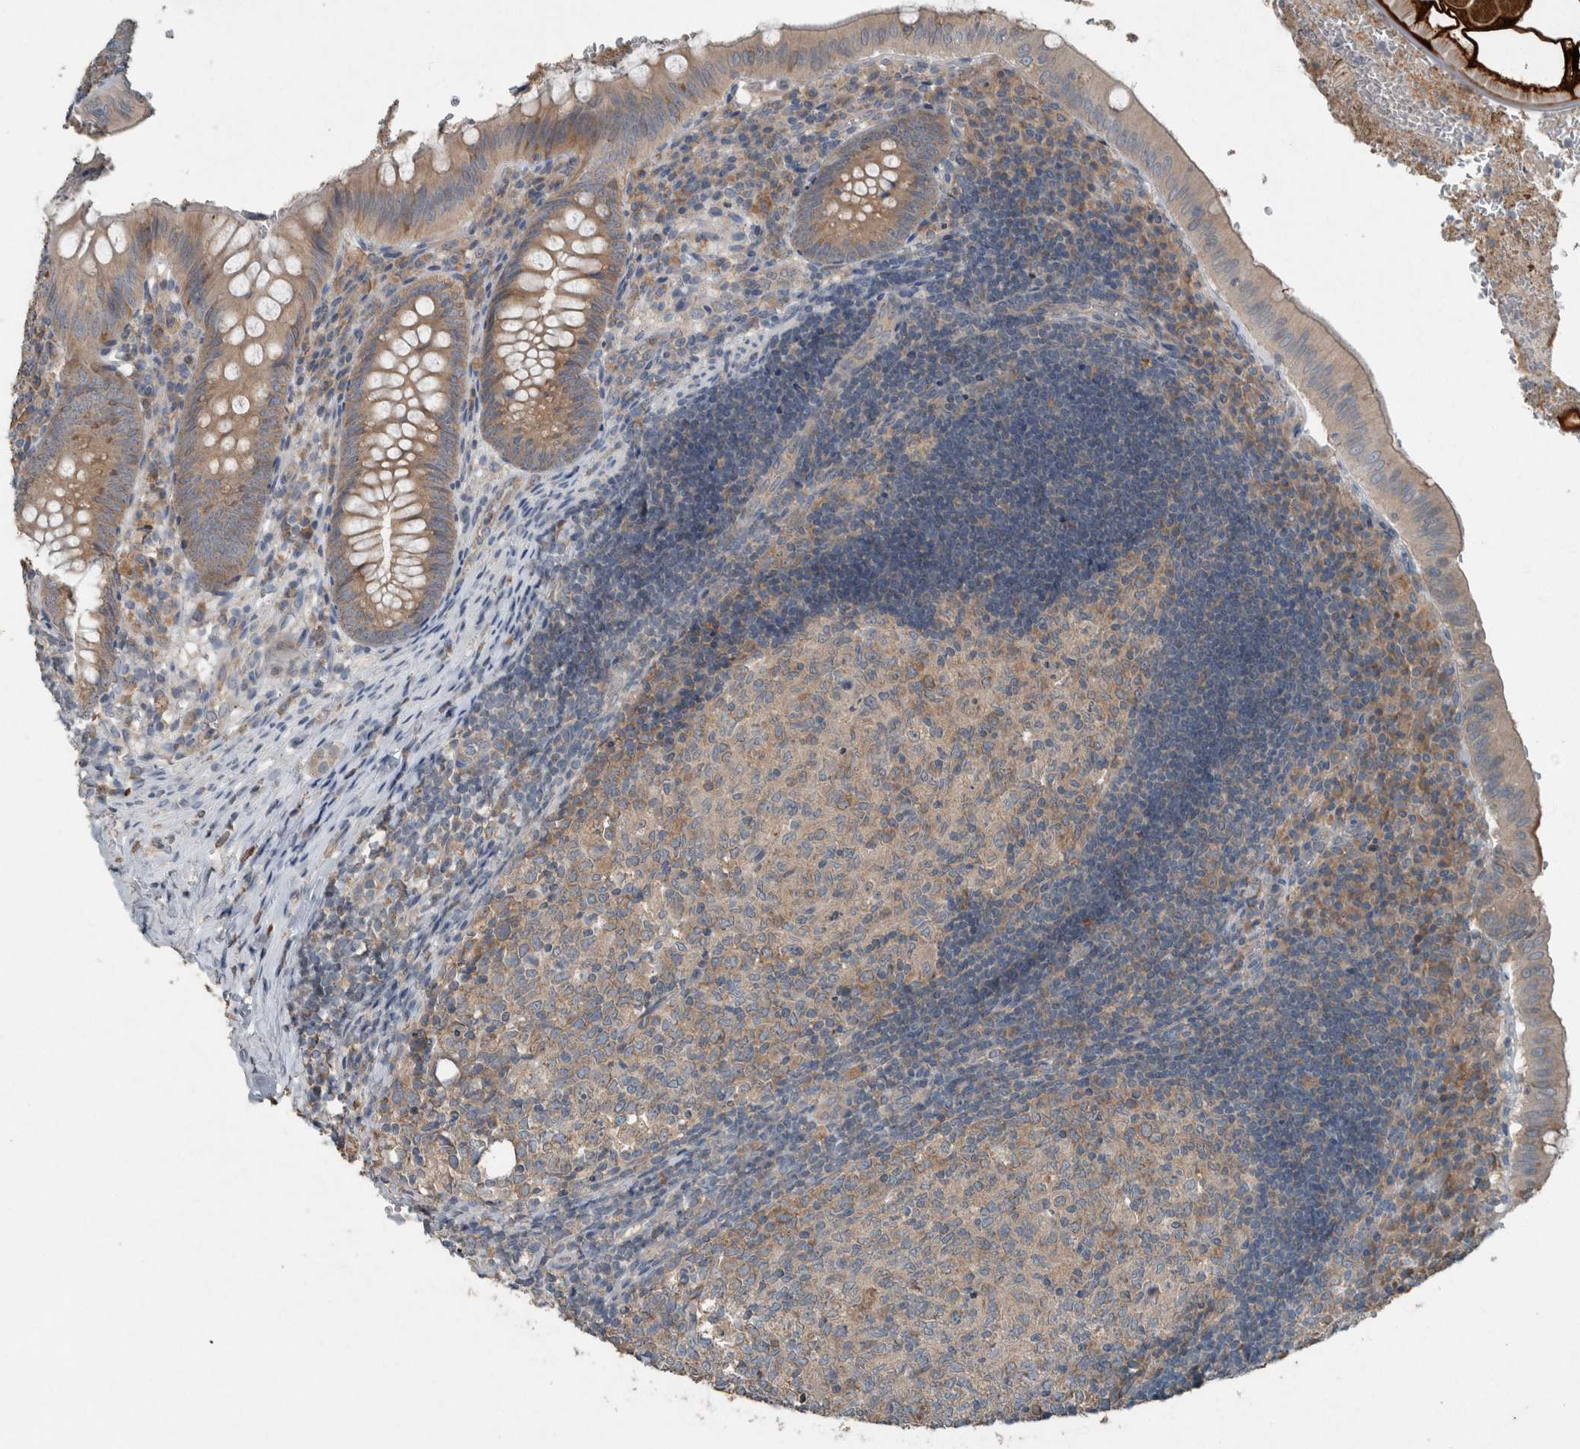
{"staining": {"intensity": "moderate", "quantity": ">75%", "location": "cytoplasmic/membranous"}, "tissue": "appendix", "cell_type": "Glandular cells", "image_type": "normal", "snomed": [{"axis": "morphology", "description": "Normal tissue, NOS"}, {"axis": "topography", "description": "Appendix"}], "caption": "A histopathology image of appendix stained for a protein shows moderate cytoplasmic/membranous brown staining in glandular cells.", "gene": "KNTC1", "patient": {"sex": "male", "age": 8}}